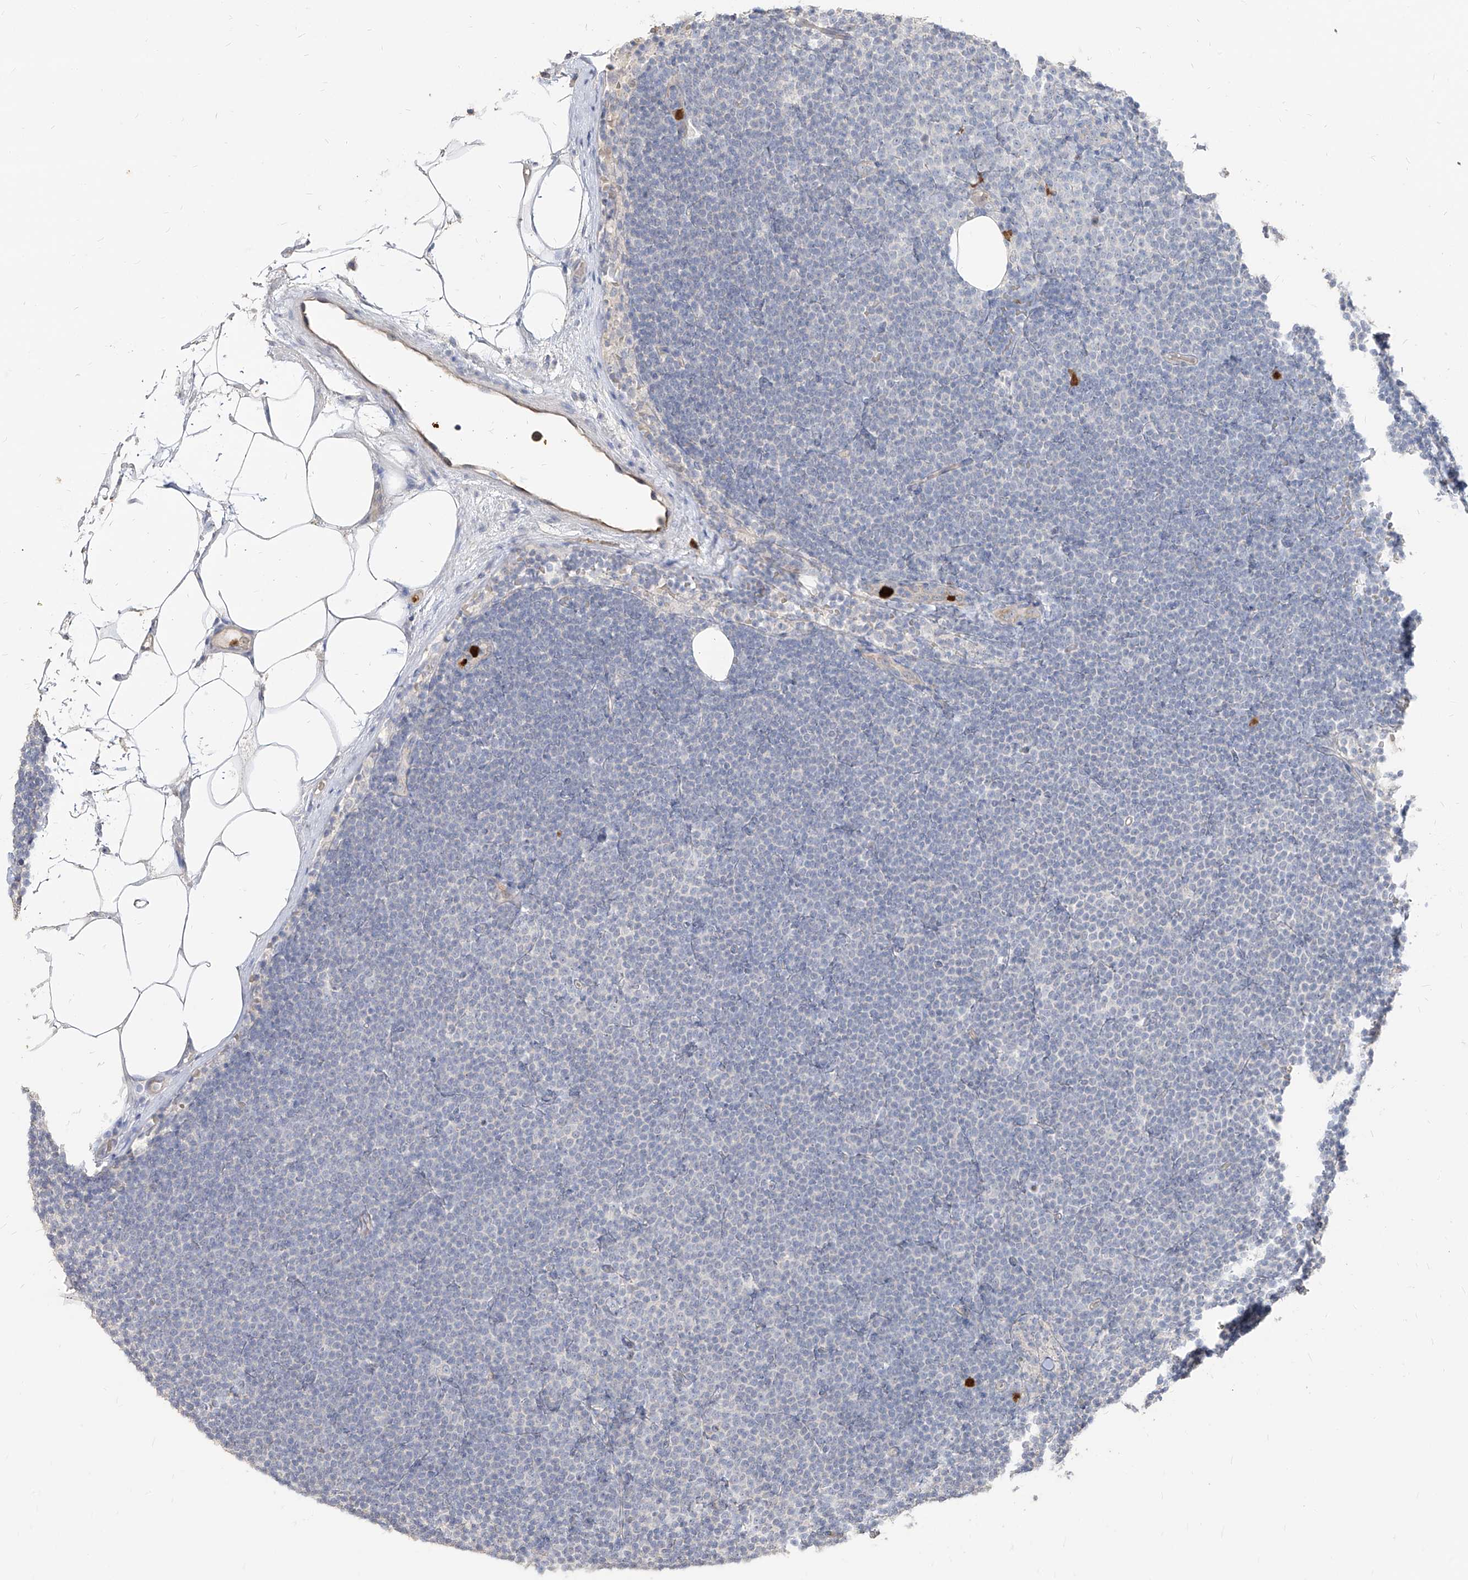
{"staining": {"intensity": "negative", "quantity": "none", "location": "none"}, "tissue": "lymphoma", "cell_type": "Tumor cells", "image_type": "cancer", "snomed": [{"axis": "morphology", "description": "Malignant lymphoma, non-Hodgkin's type, Low grade"}, {"axis": "topography", "description": "Lymph node"}], "caption": "Human lymphoma stained for a protein using IHC exhibits no staining in tumor cells.", "gene": "ZNF227", "patient": {"sex": "female", "age": 53}}